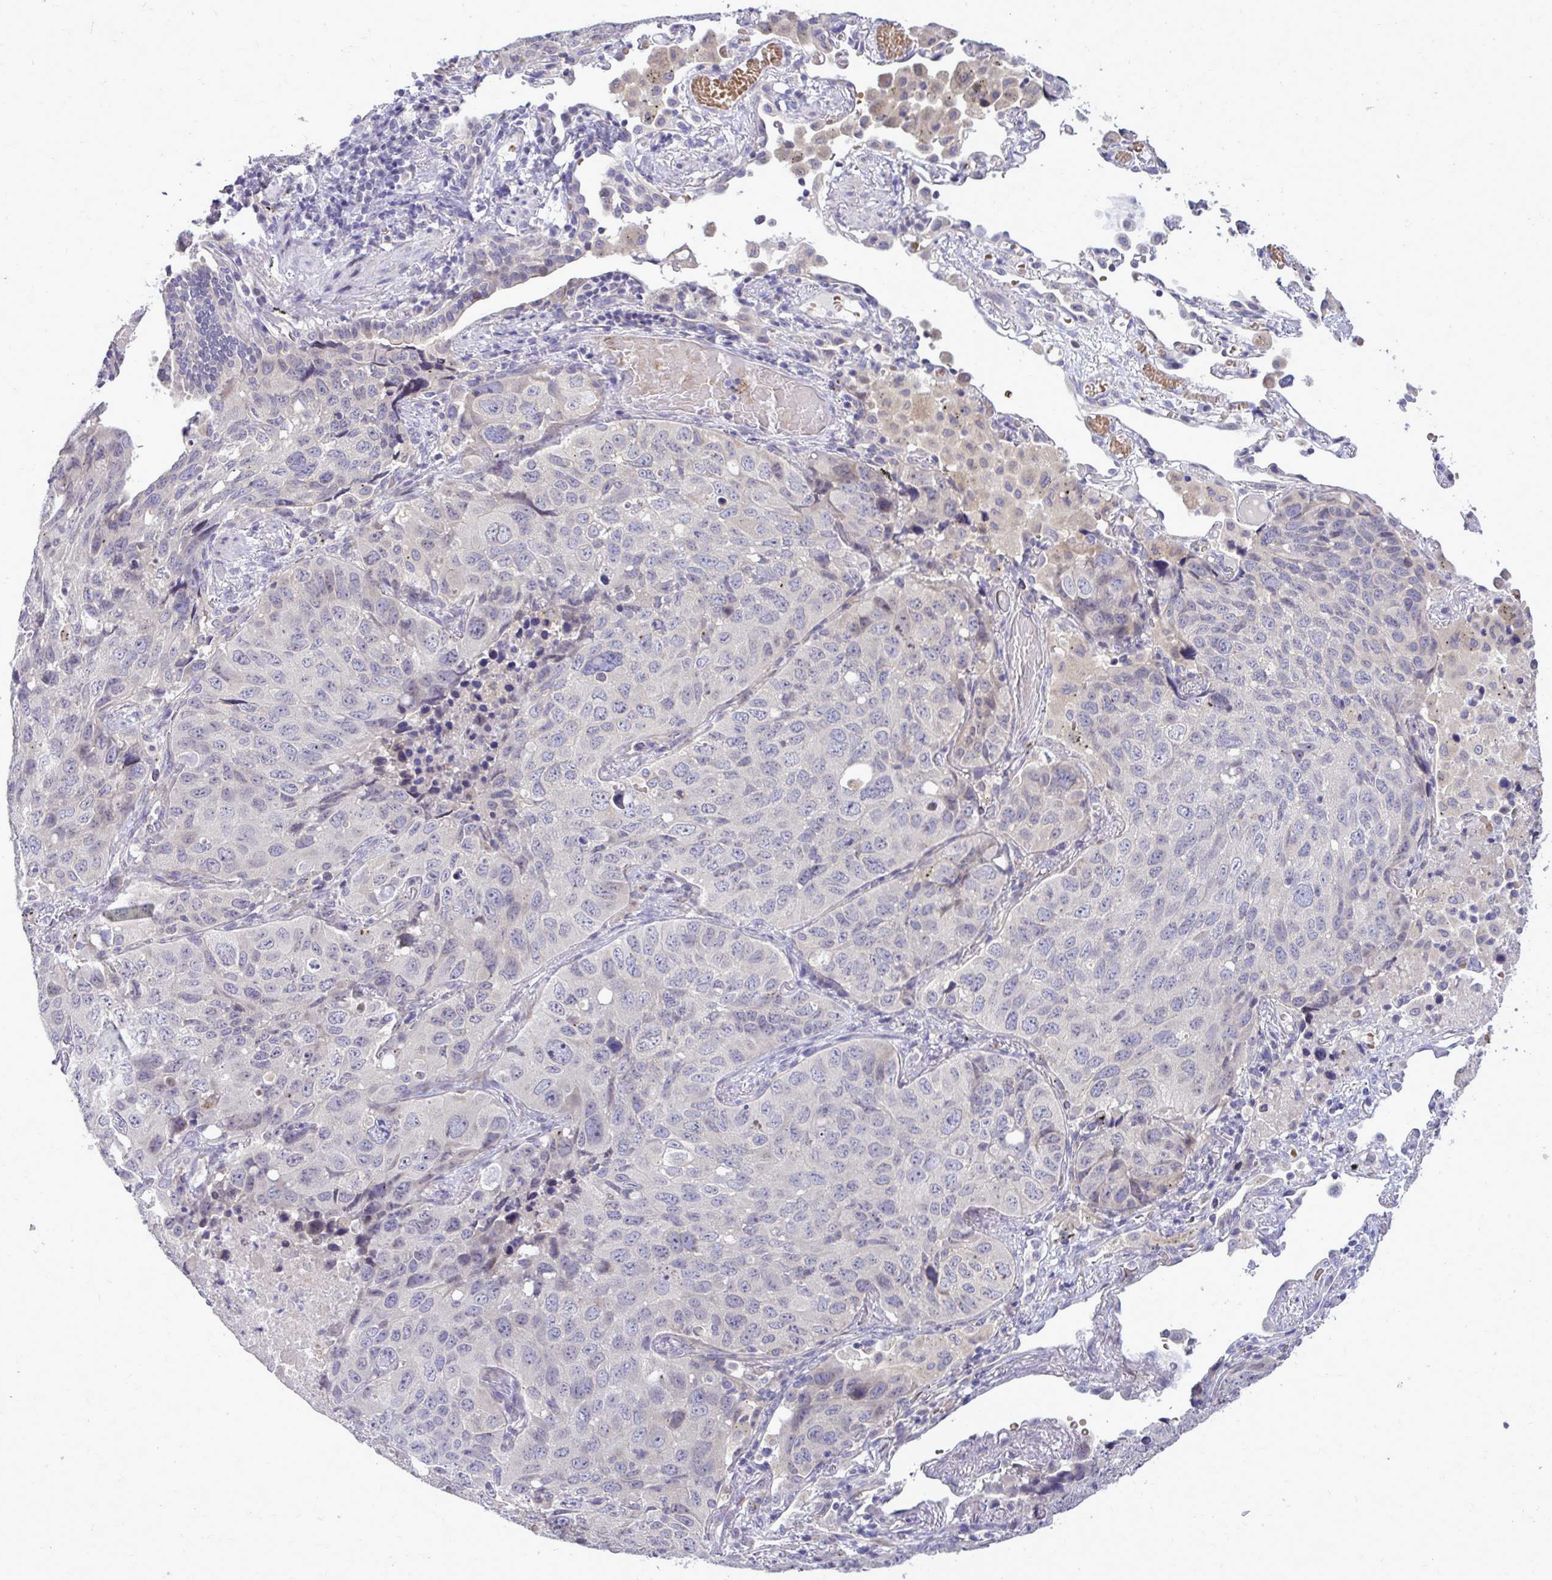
{"staining": {"intensity": "negative", "quantity": "none", "location": "none"}, "tissue": "lung cancer", "cell_type": "Tumor cells", "image_type": "cancer", "snomed": [{"axis": "morphology", "description": "Squamous cell carcinoma, NOS"}, {"axis": "topography", "description": "Lung"}], "caption": "There is no significant positivity in tumor cells of lung cancer (squamous cell carcinoma).", "gene": "DPY19L1", "patient": {"sex": "male", "age": 60}}